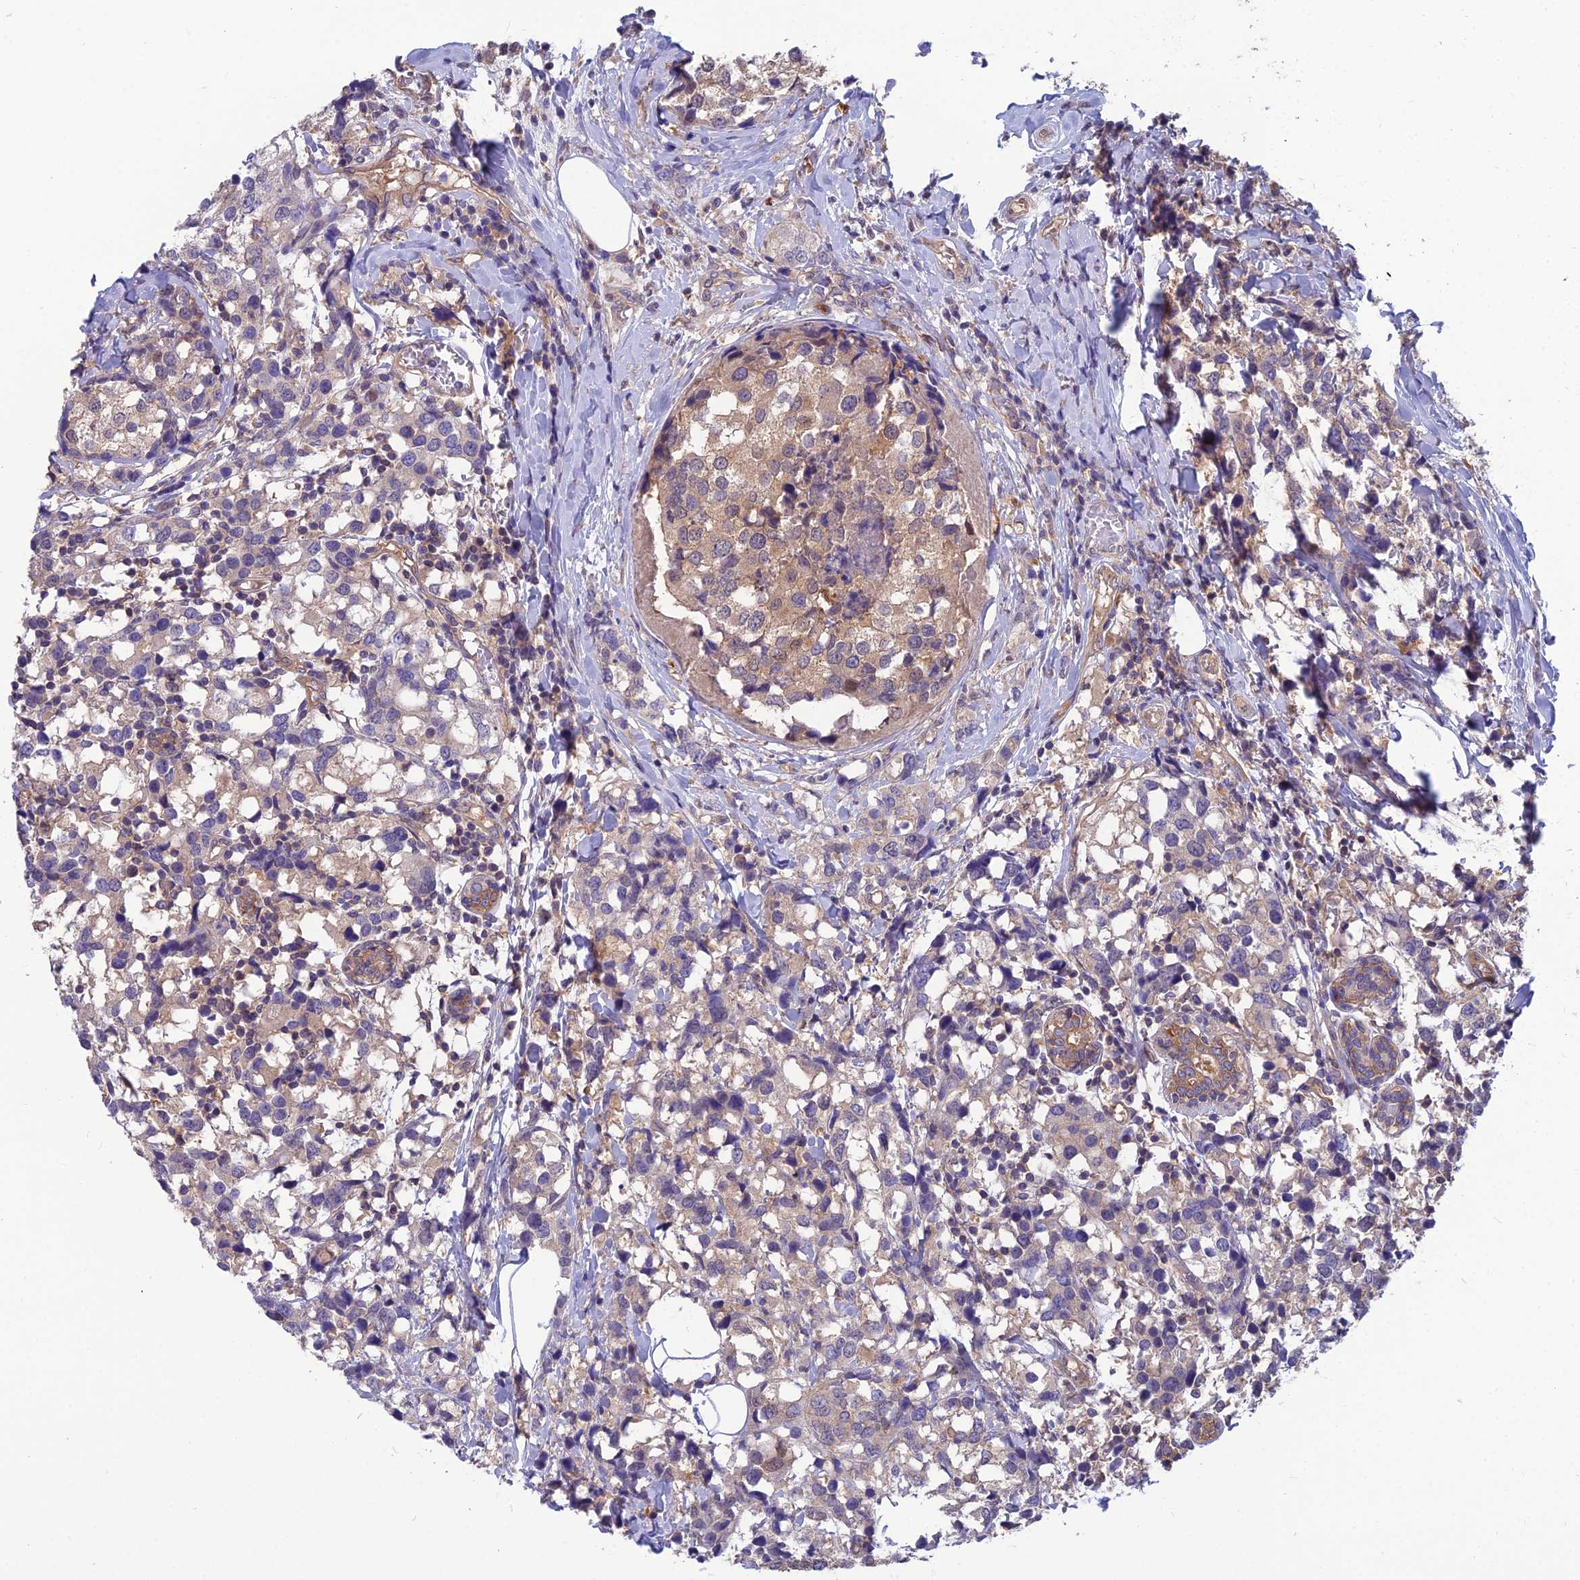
{"staining": {"intensity": "negative", "quantity": "none", "location": "none"}, "tissue": "breast cancer", "cell_type": "Tumor cells", "image_type": "cancer", "snomed": [{"axis": "morphology", "description": "Lobular carcinoma"}, {"axis": "topography", "description": "Breast"}], "caption": "The immunohistochemistry histopathology image has no significant staining in tumor cells of lobular carcinoma (breast) tissue. (DAB (3,3'-diaminobenzidine) IHC visualized using brightfield microscopy, high magnification).", "gene": "MVD", "patient": {"sex": "female", "age": 59}}